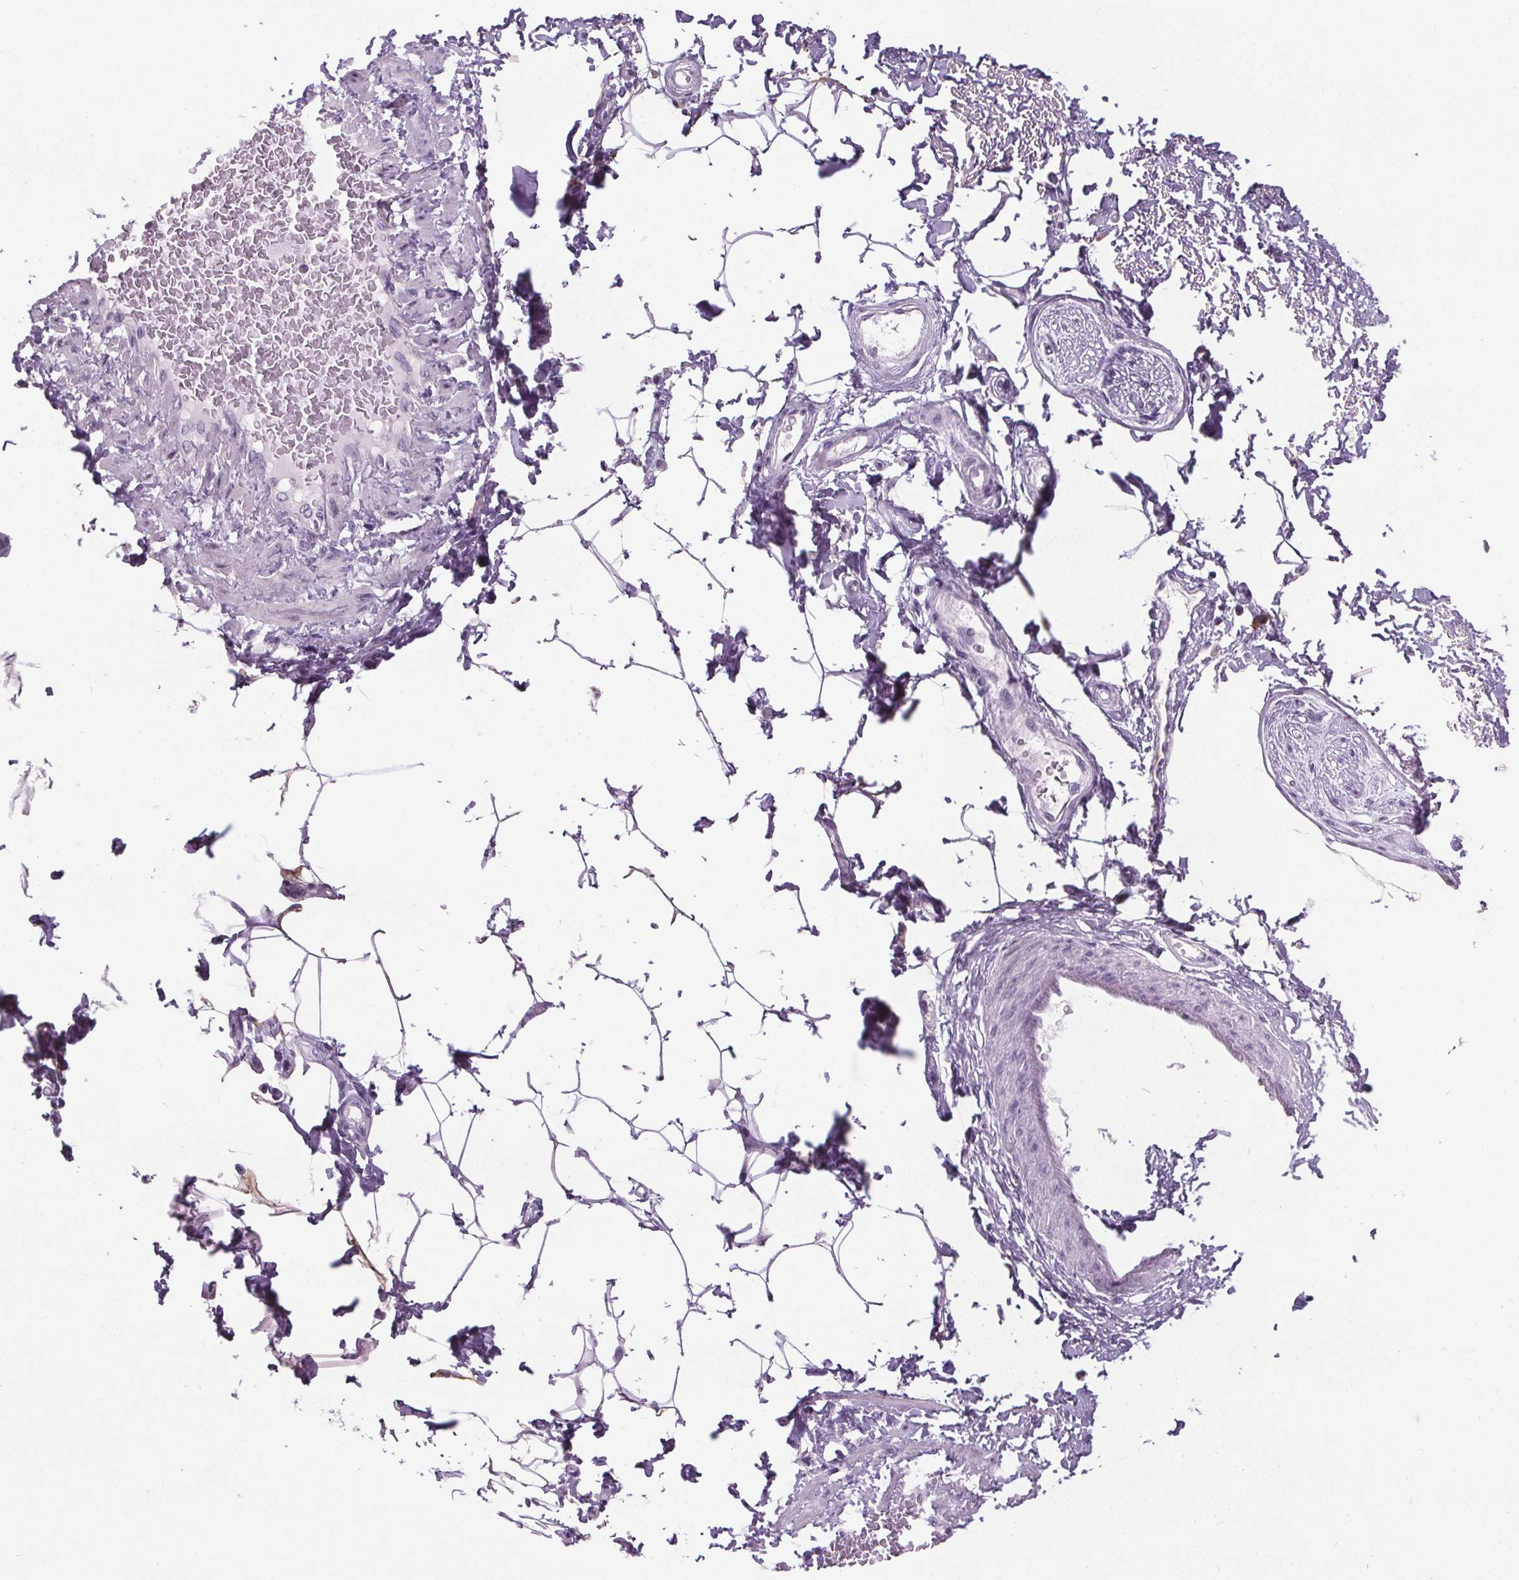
{"staining": {"intensity": "negative", "quantity": "none", "location": "none"}, "tissue": "adipose tissue", "cell_type": "Adipocytes", "image_type": "normal", "snomed": [{"axis": "morphology", "description": "Normal tissue, NOS"}, {"axis": "topography", "description": "Peripheral nerve tissue"}], "caption": "High power microscopy image of an immunohistochemistry (IHC) image of benign adipose tissue, revealing no significant positivity in adipocytes.", "gene": "TMEM240", "patient": {"sex": "male", "age": 51}}